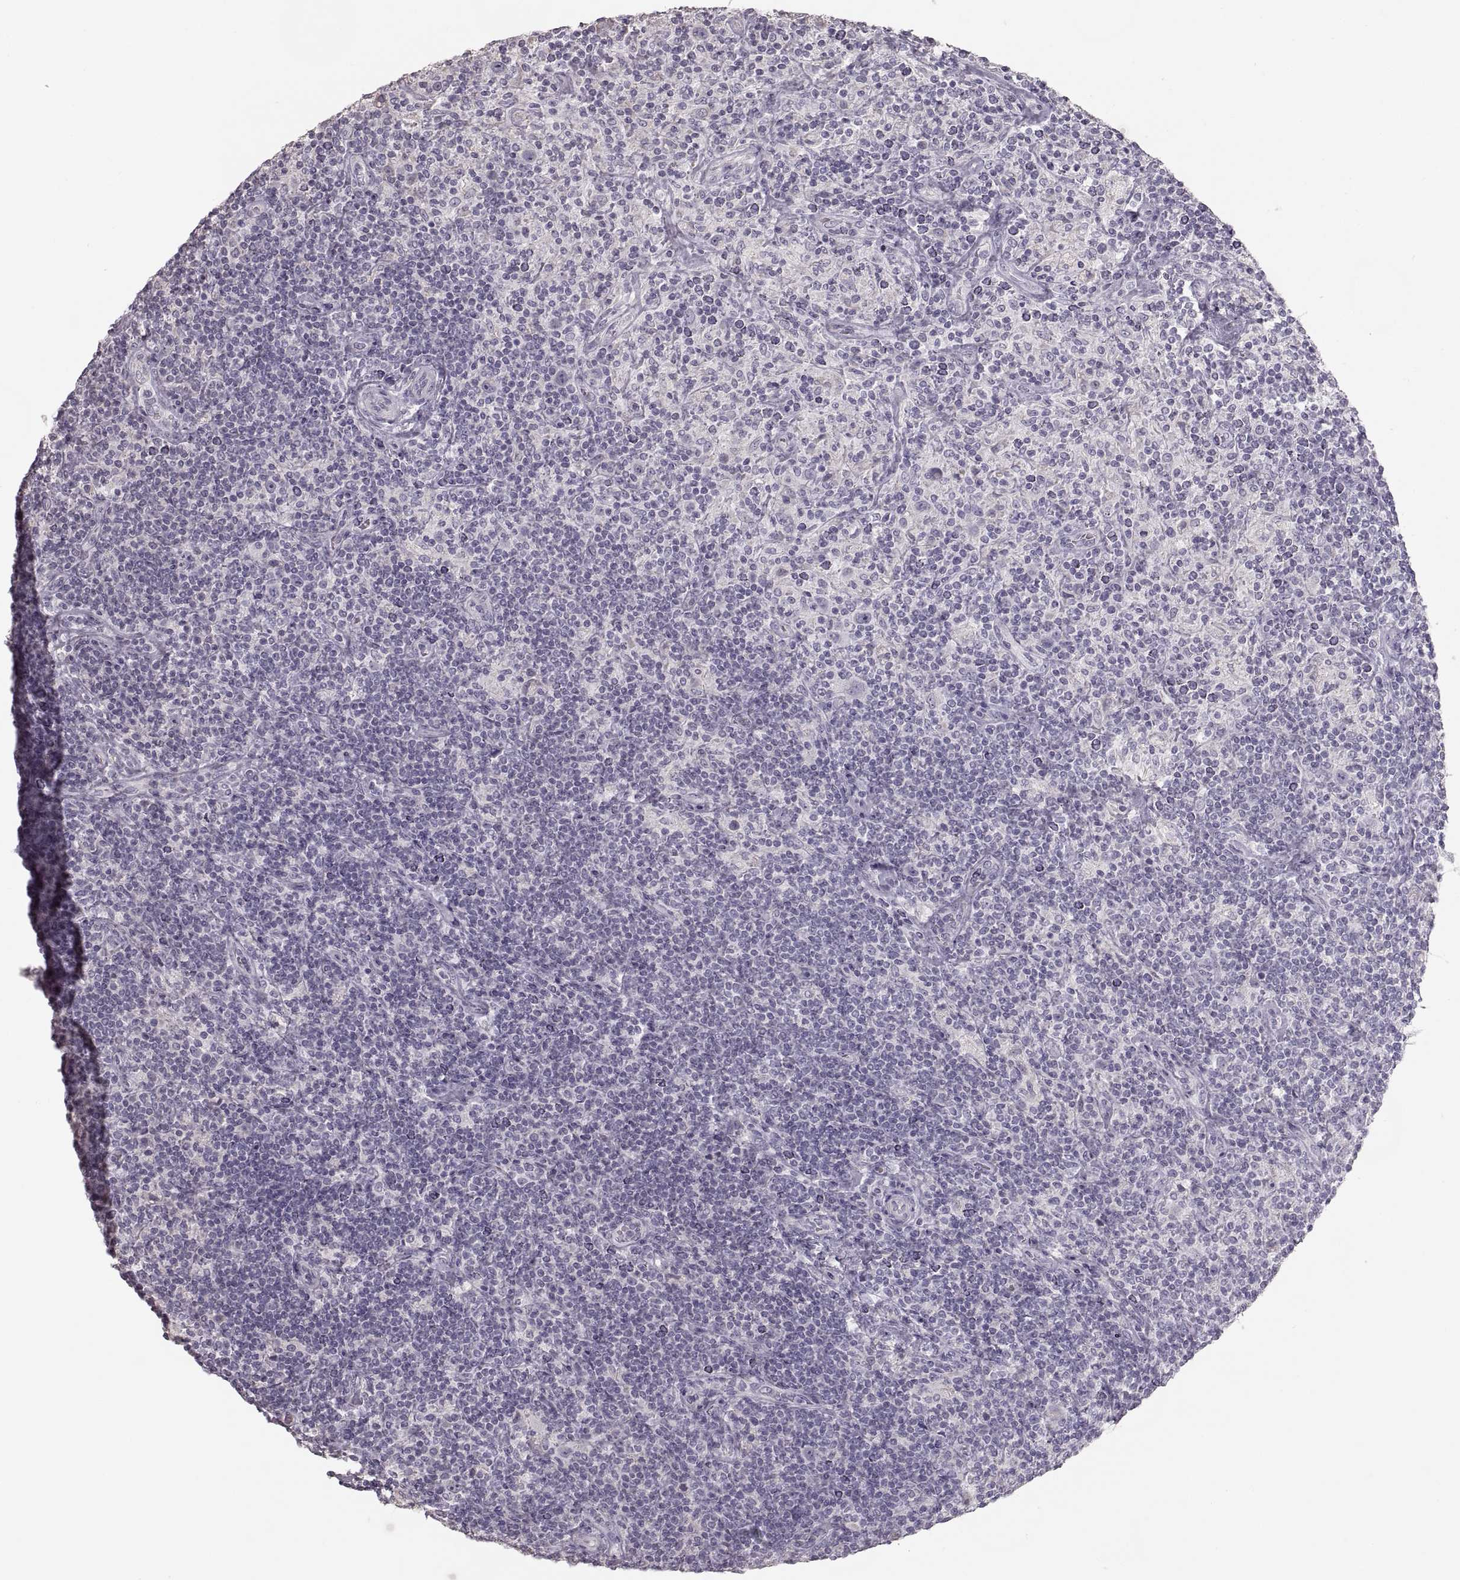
{"staining": {"intensity": "negative", "quantity": "none", "location": "none"}, "tissue": "lymphoma", "cell_type": "Tumor cells", "image_type": "cancer", "snomed": [{"axis": "morphology", "description": "Hodgkin's disease, NOS"}, {"axis": "topography", "description": "Lymph node"}], "caption": "Immunohistochemistry image of human lymphoma stained for a protein (brown), which shows no expression in tumor cells.", "gene": "ZP3", "patient": {"sex": "male", "age": 70}}